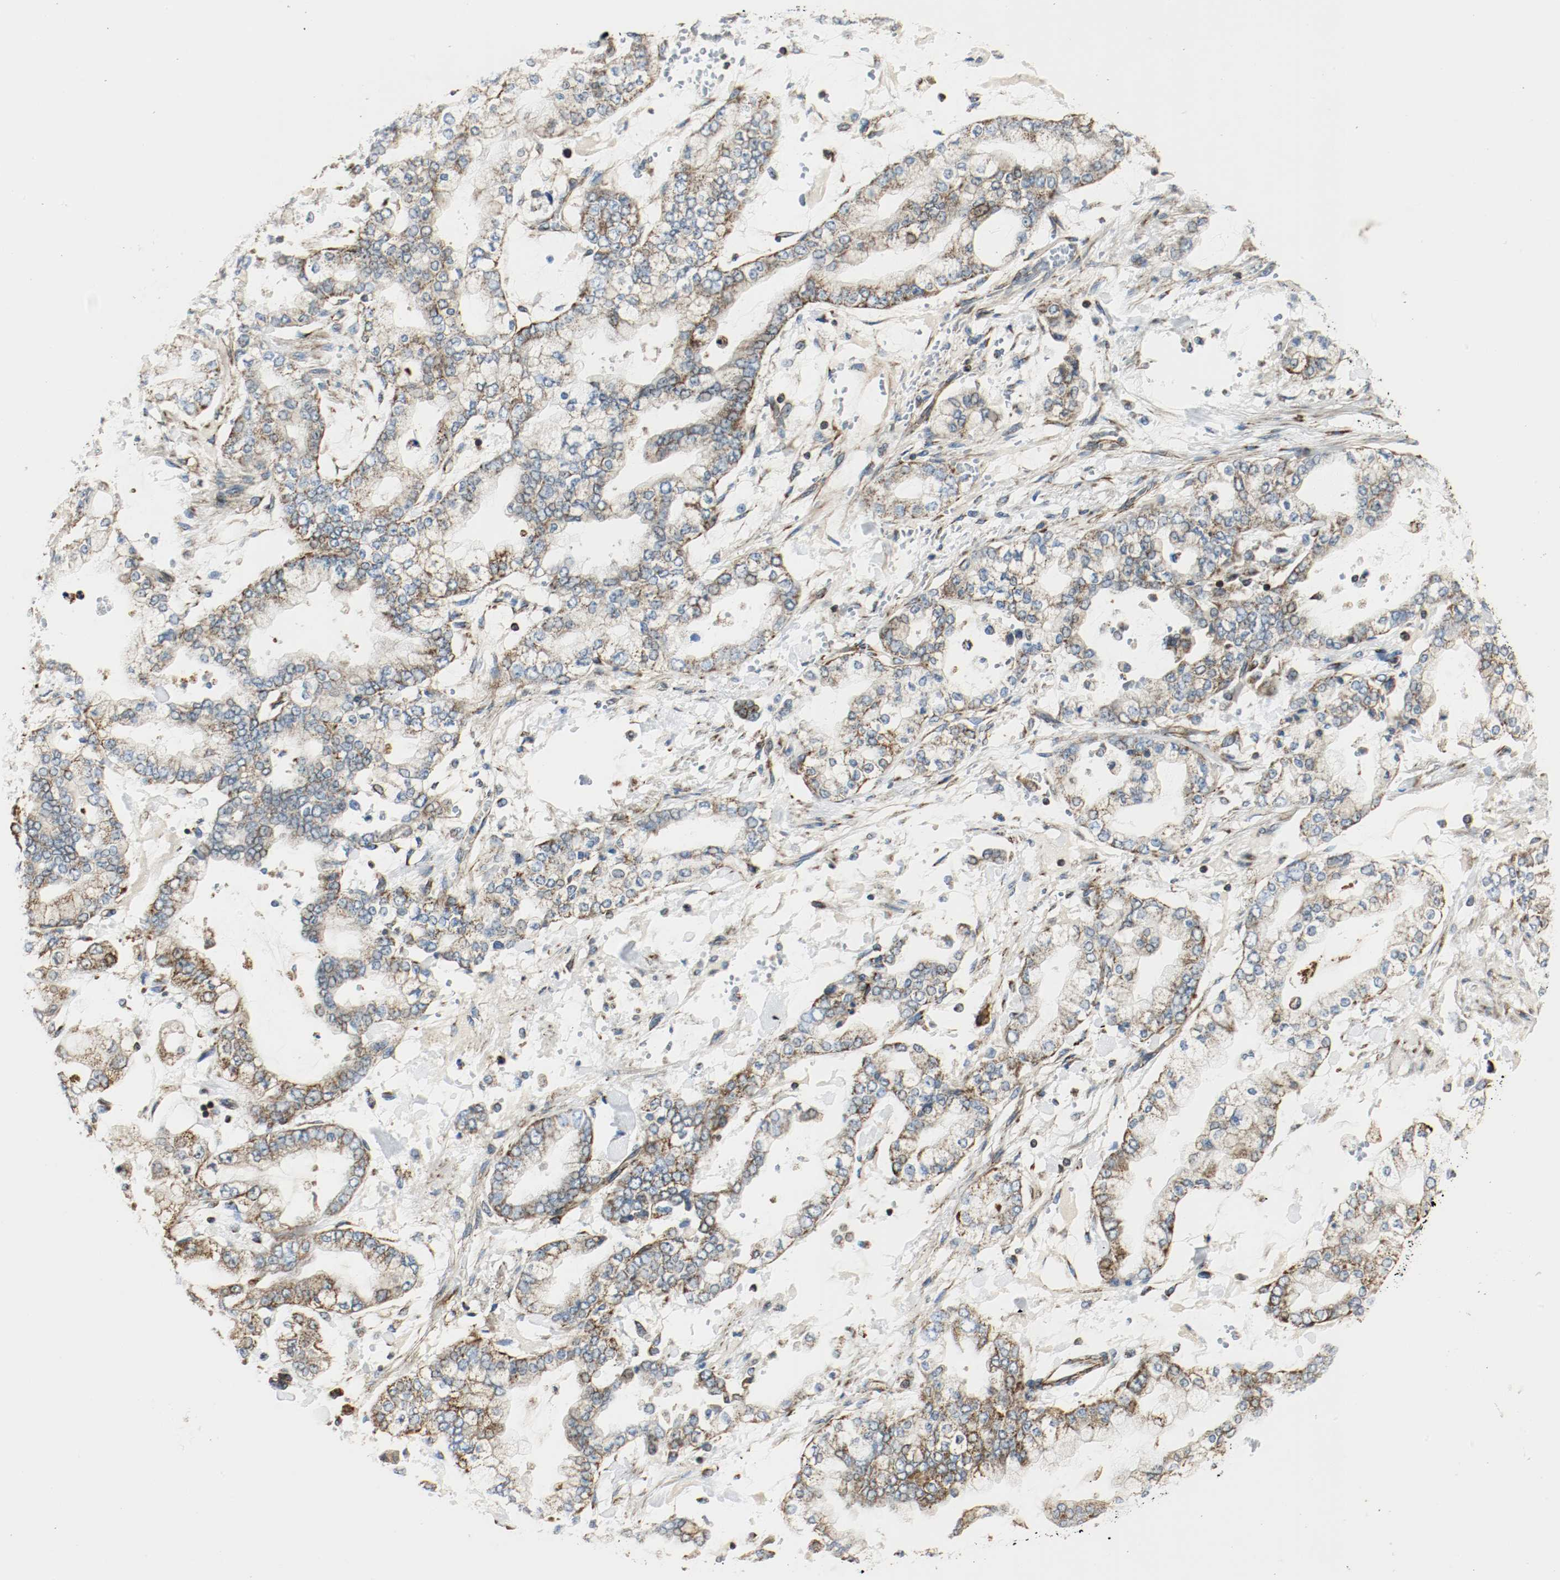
{"staining": {"intensity": "strong", "quantity": ">75%", "location": "cytoplasmic/membranous"}, "tissue": "stomach cancer", "cell_type": "Tumor cells", "image_type": "cancer", "snomed": [{"axis": "morphology", "description": "Normal tissue, NOS"}, {"axis": "morphology", "description": "Adenocarcinoma, NOS"}, {"axis": "topography", "description": "Stomach, upper"}, {"axis": "topography", "description": "Stomach"}], "caption": "Tumor cells demonstrate high levels of strong cytoplasmic/membranous expression in approximately >75% of cells in human stomach cancer (adenocarcinoma).", "gene": "PLCG1", "patient": {"sex": "male", "age": 76}}